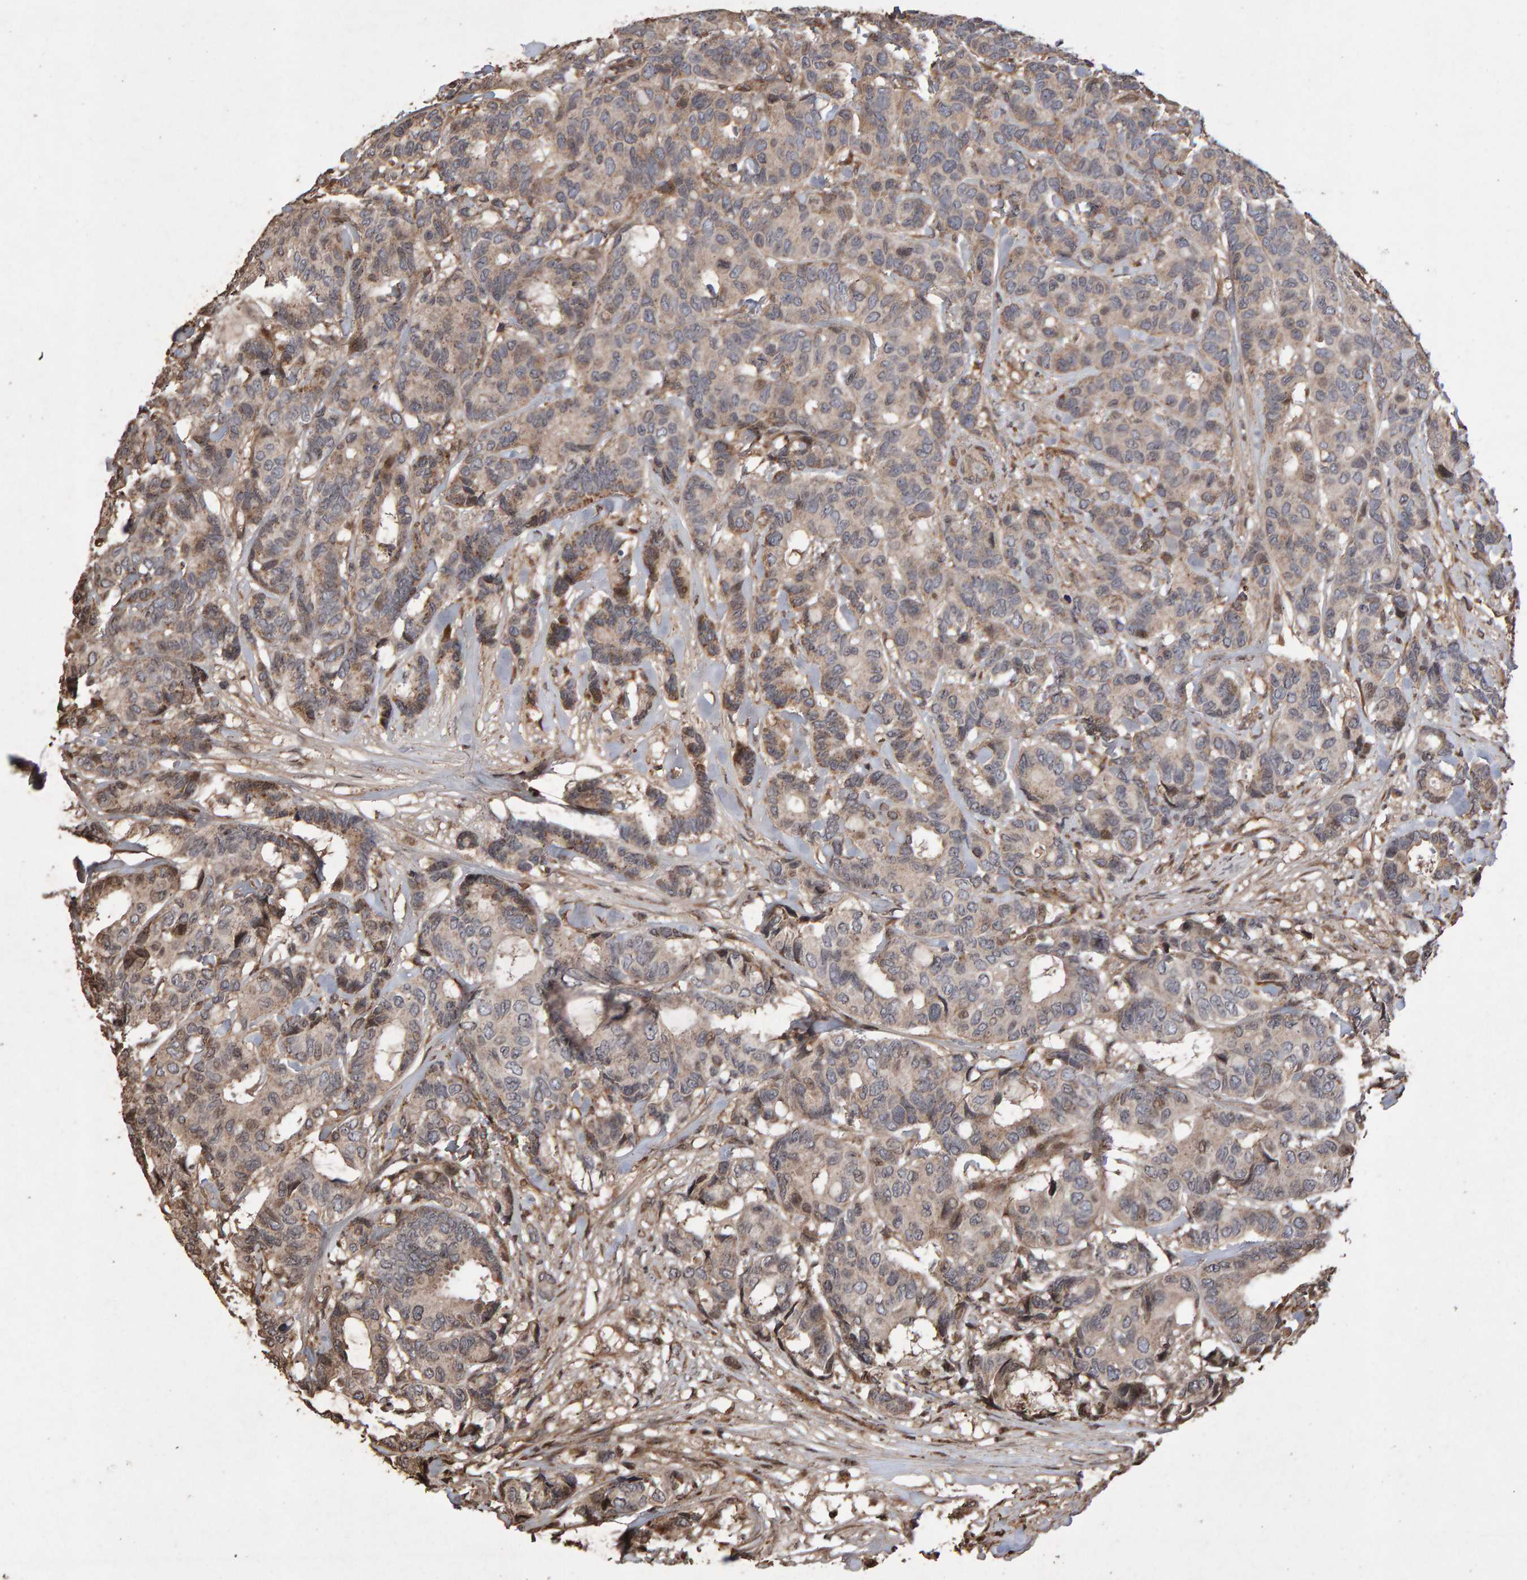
{"staining": {"intensity": "weak", "quantity": "<25%", "location": "cytoplasmic/membranous"}, "tissue": "breast cancer", "cell_type": "Tumor cells", "image_type": "cancer", "snomed": [{"axis": "morphology", "description": "Duct carcinoma"}, {"axis": "topography", "description": "Breast"}], "caption": "This is an immunohistochemistry histopathology image of breast intraductal carcinoma. There is no staining in tumor cells.", "gene": "OSBP2", "patient": {"sex": "female", "age": 87}}